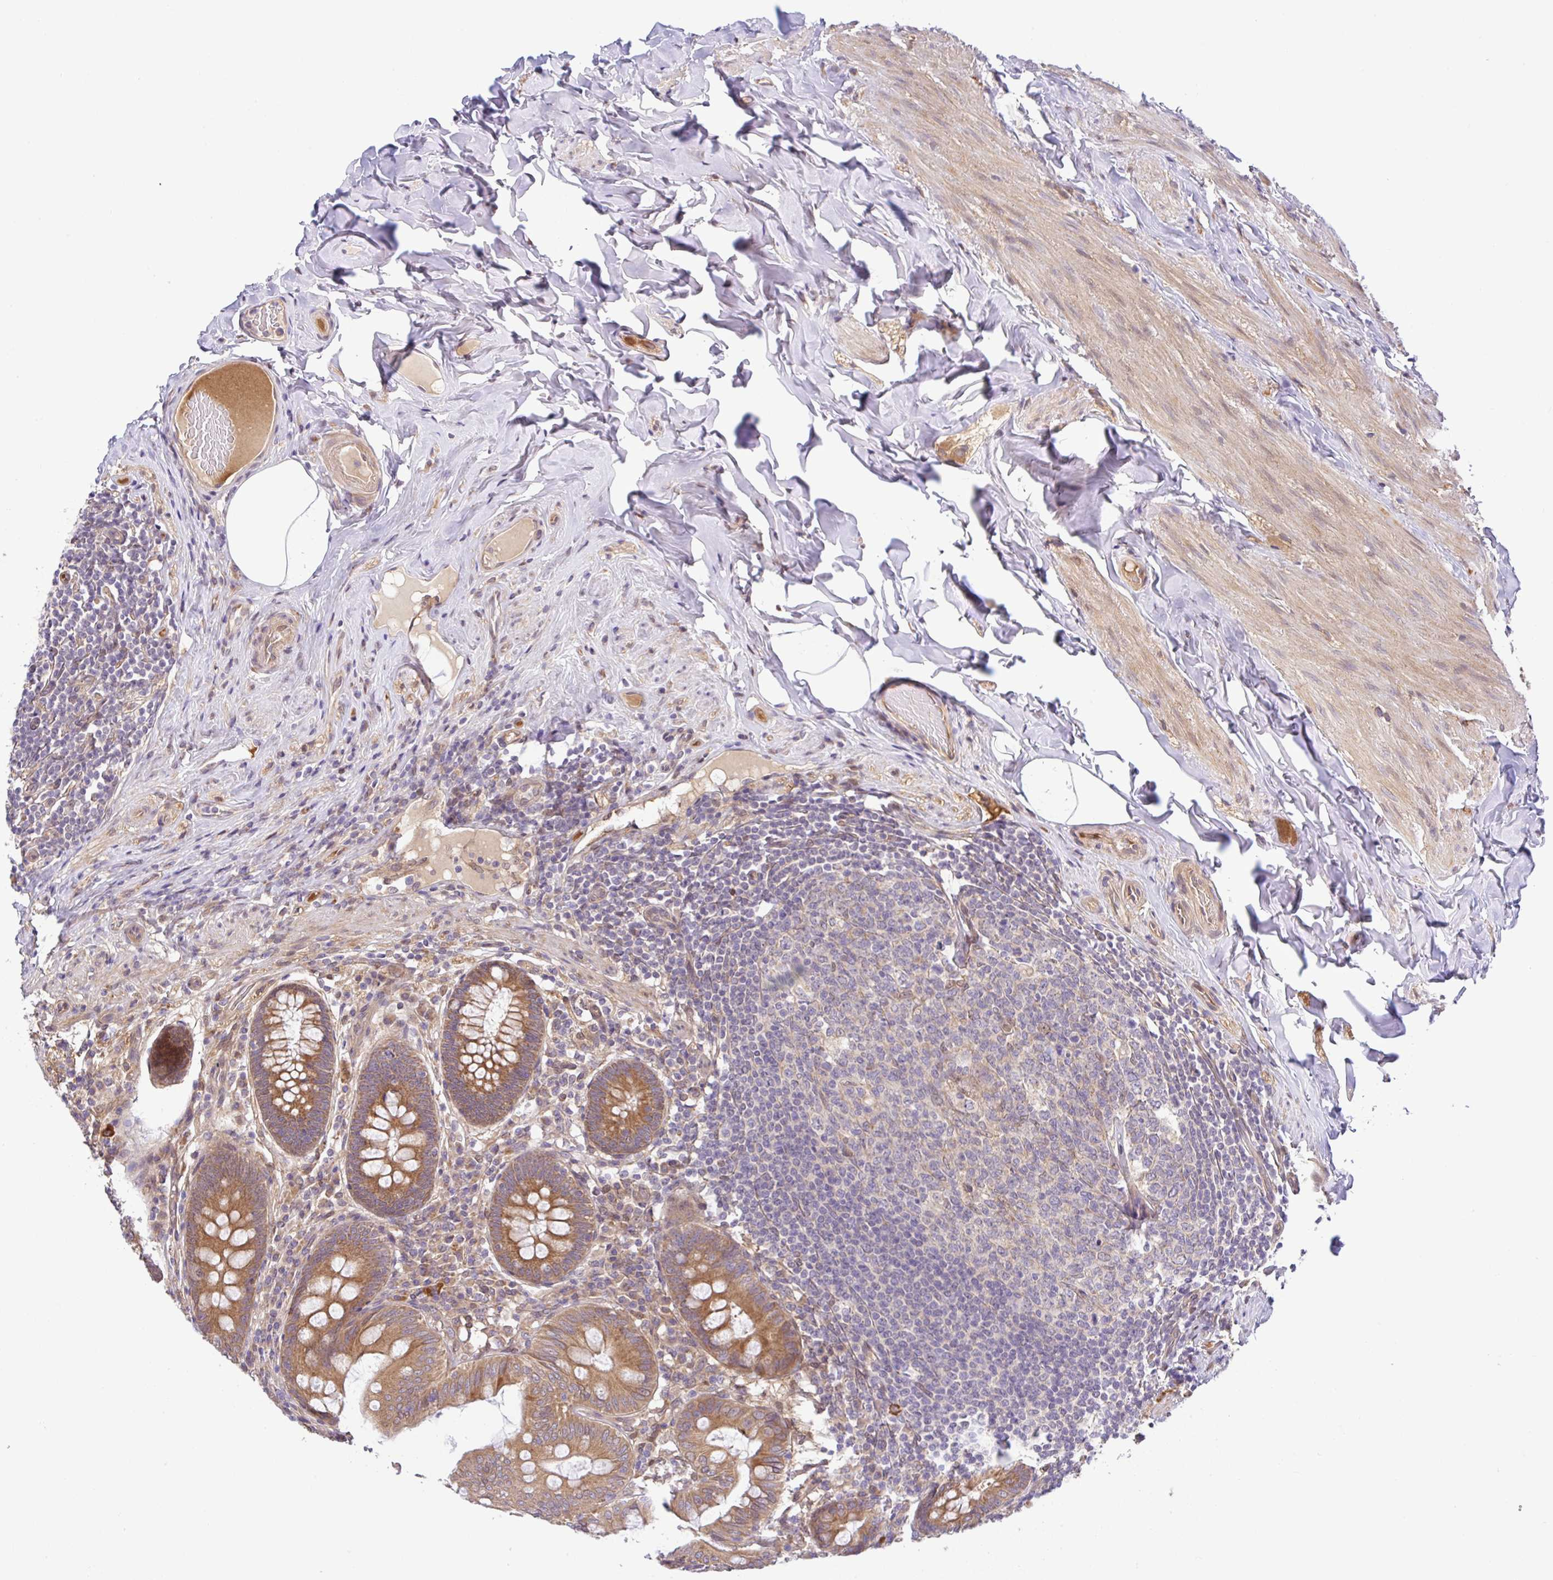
{"staining": {"intensity": "moderate", "quantity": ">75%", "location": "cytoplasmic/membranous"}, "tissue": "appendix", "cell_type": "Glandular cells", "image_type": "normal", "snomed": [{"axis": "morphology", "description": "Normal tissue, NOS"}, {"axis": "topography", "description": "Appendix"}], "caption": "IHC image of unremarkable appendix: appendix stained using immunohistochemistry (IHC) displays medium levels of moderate protein expression localized specifically in the cytoplasmic/membranous of glandular cells, appearing as a cytoplasmic/membranous brown color.", "gene": "UBE4A", "patient": {"sex": "male", "age": 71}}